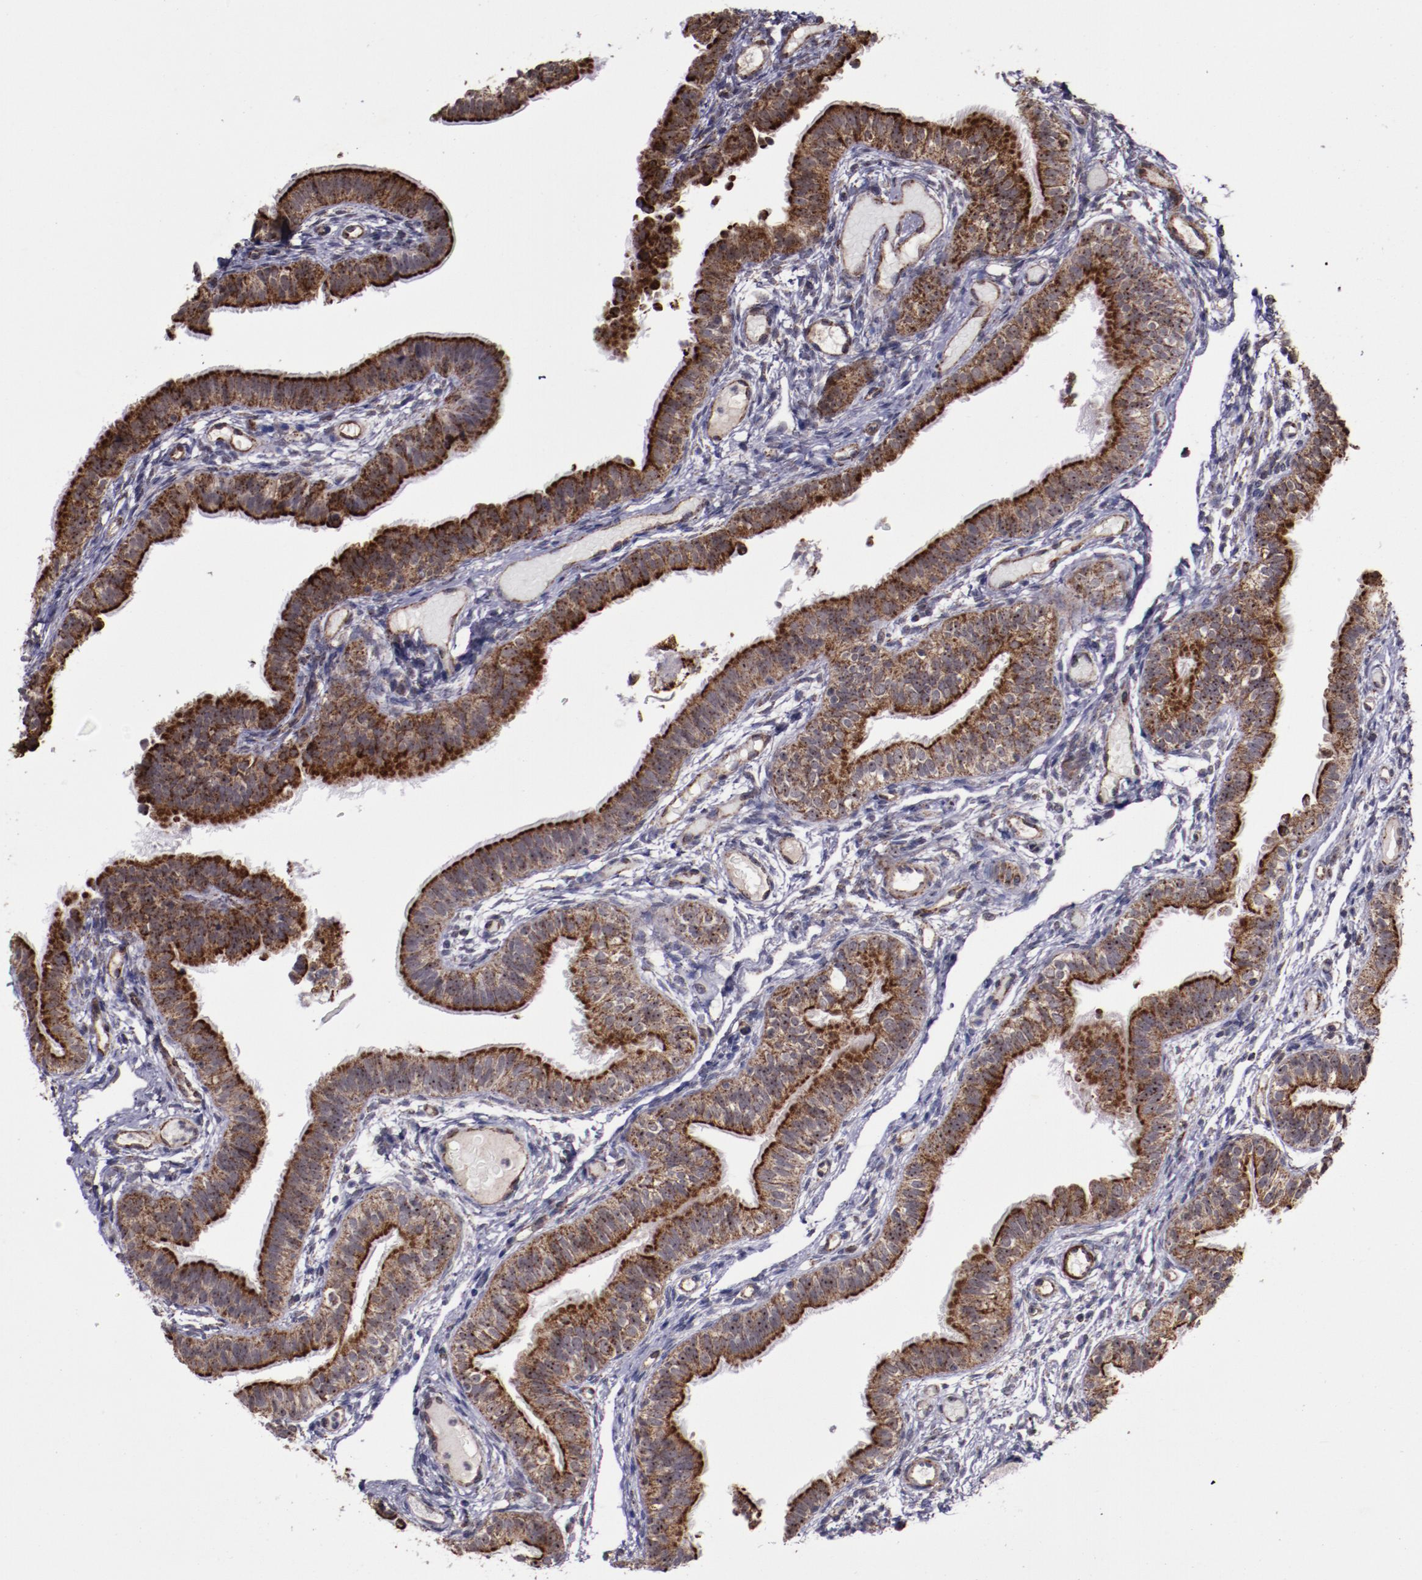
{"staining": {"intensity": "strong", "quantity": ">75%", "location": "cytoplasmic/membranous"}, "tissue": "fallopian tube", "cell_type": "Glandular cells", "image_type": "normal", "snomed": [{"axis": "morphology", "description": "Normal tissue, NOS"}, {"axis": "morphology", "description": "Dermoid, NOS"}, {"axis": "topography", "description": "Fallopian tube"}], "caption": "The immunohistochemical stain shows strong cytoplasmic/membranous positivity in glandular cells of unremarkable fallopian tube.", "gene": "LONP1", "patient": {"sex": "female", "age": 33}}